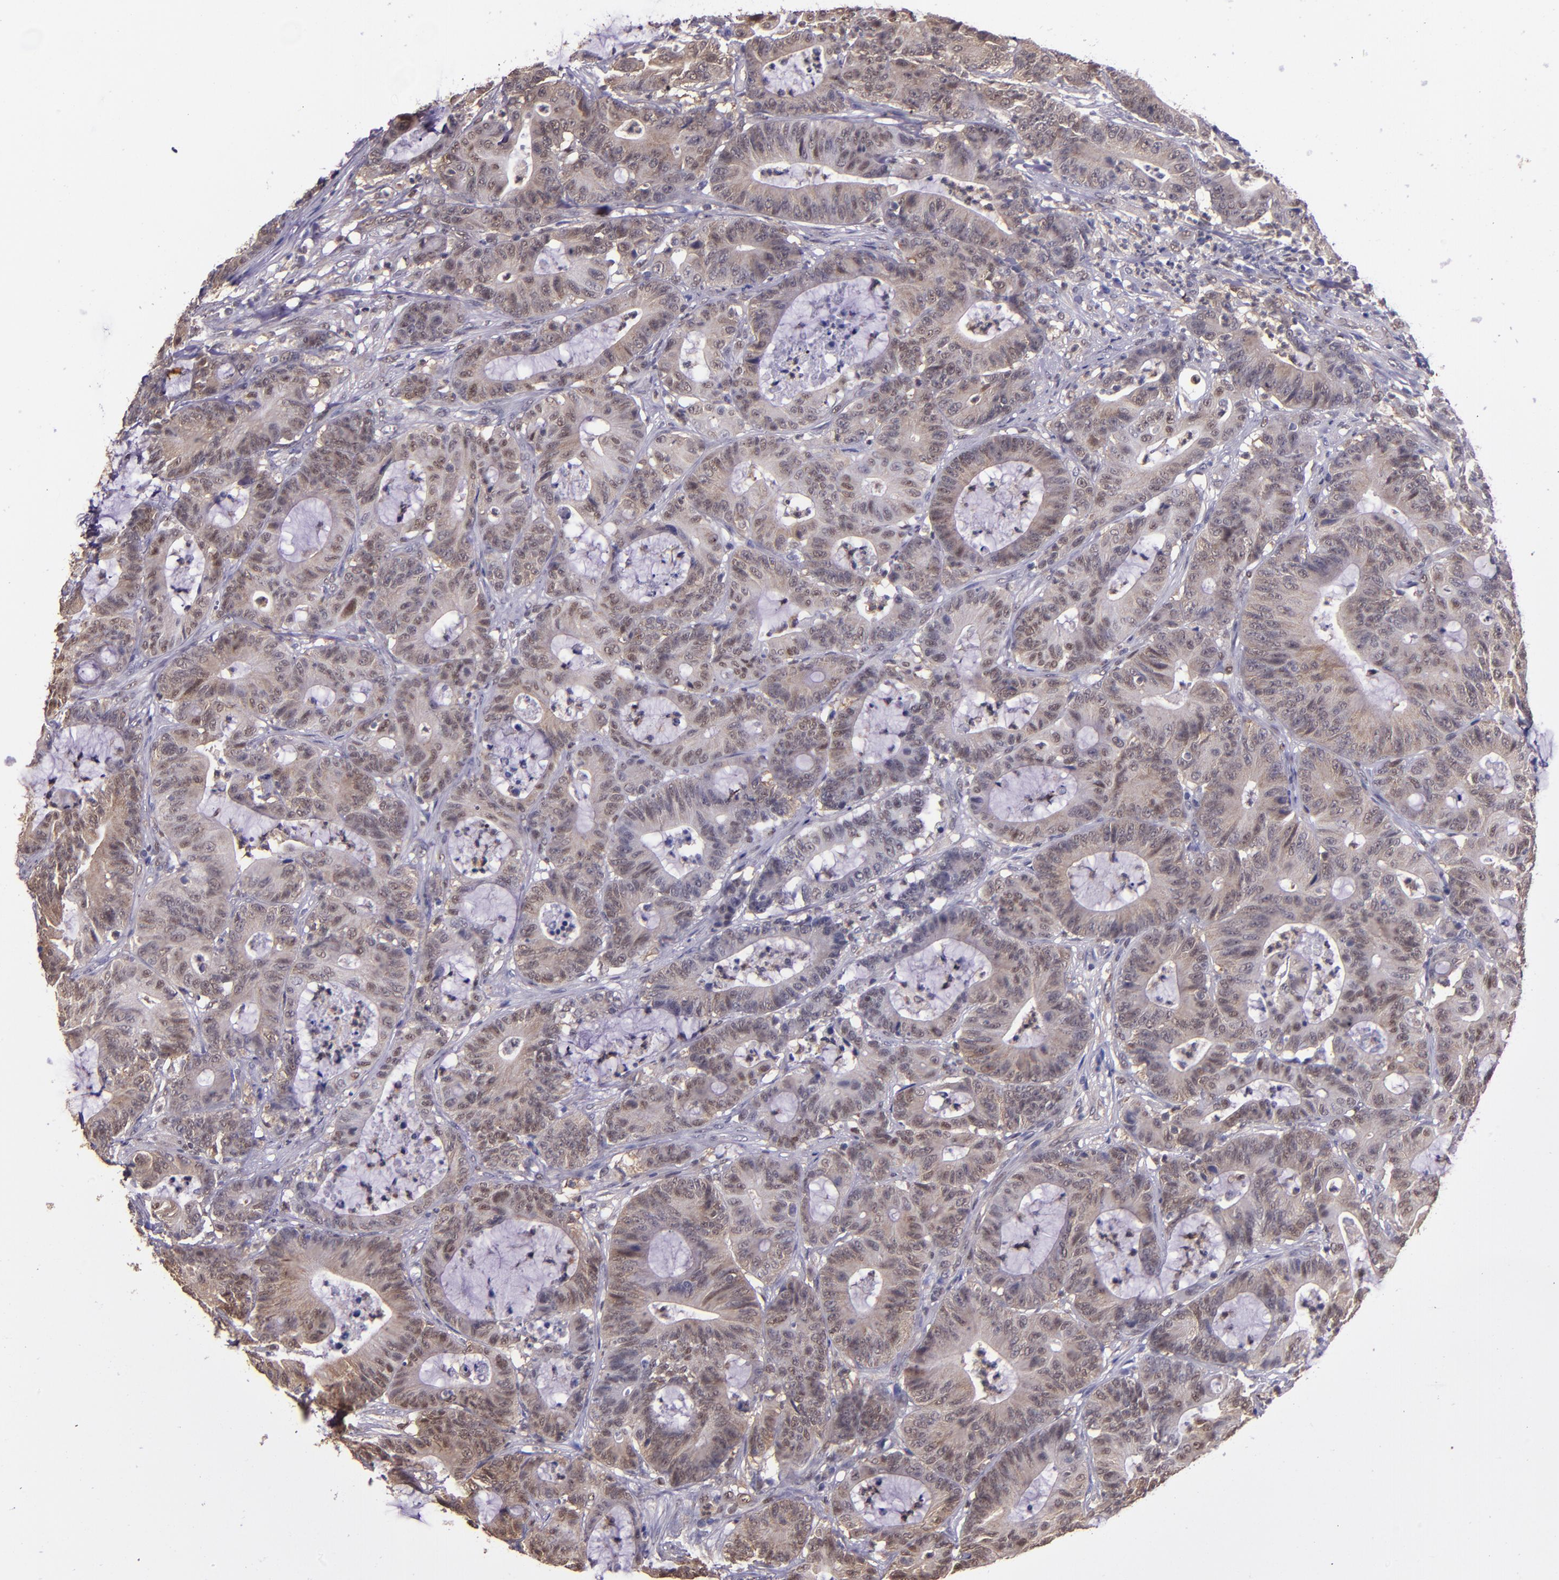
{"staining": {"intensity": "weak", "quantity": "25%-75%", "location": "cytoplasmic/membranous"}, "tissue": "colorectal cancer", "cell_type": "Tumor cells", "image_type": "cancer", "snomed": [{"axis": "morphology", "description": "Adenocarcinoma, NOS"}, {"axis": "topography", "description": "Colon"}], "caption": "Protein expression analysis of adenocarcinoma (colorectal) reveals weak cytoplasmic/membranous expression in approximately 25%-75% of tumor cells.", "gene": "STAT6", "patient": {"sex": "female", "age": 84}}